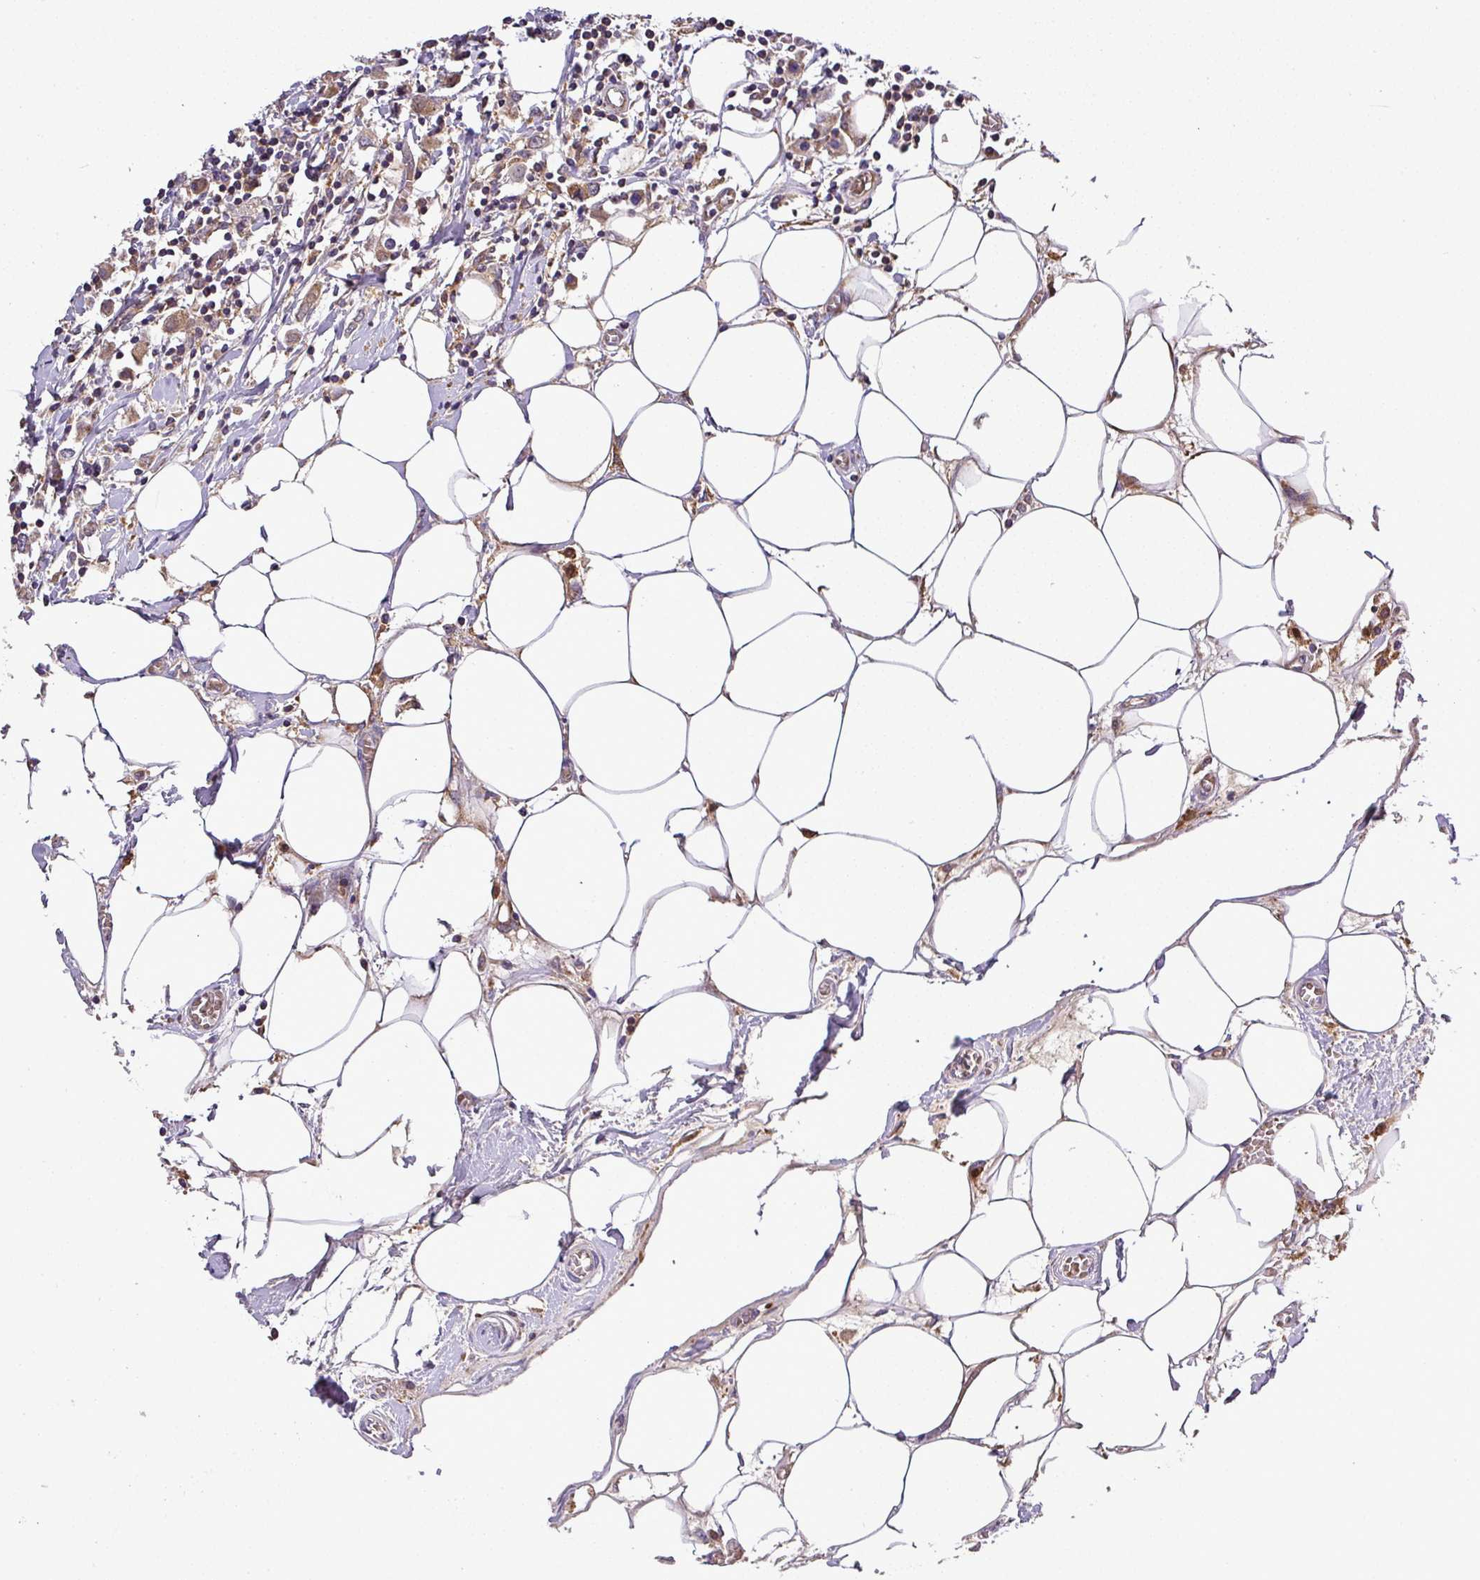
{"staining": {"intensity": "moderate", "quantity": ">75%", "location": "cytoplasmic/membranous"}, "tissue": "breast cancer", "cell_type": "Tumor cells", "image_type": "cancer", "snomed": [{"axis": "morphology", "description": "Duct carcinoma"}, {"axis": "topography", "description": "Breast"}], "caption": "Immunohistochemistry (IHC) (DAB) staining of breast intraductal carcinoma displays moderate cytoplasmic/membranous protein staining in approximately >75% of tumor cells.", "gene": "ZNF513", "patient": {"sex": "female", "age": 61}}